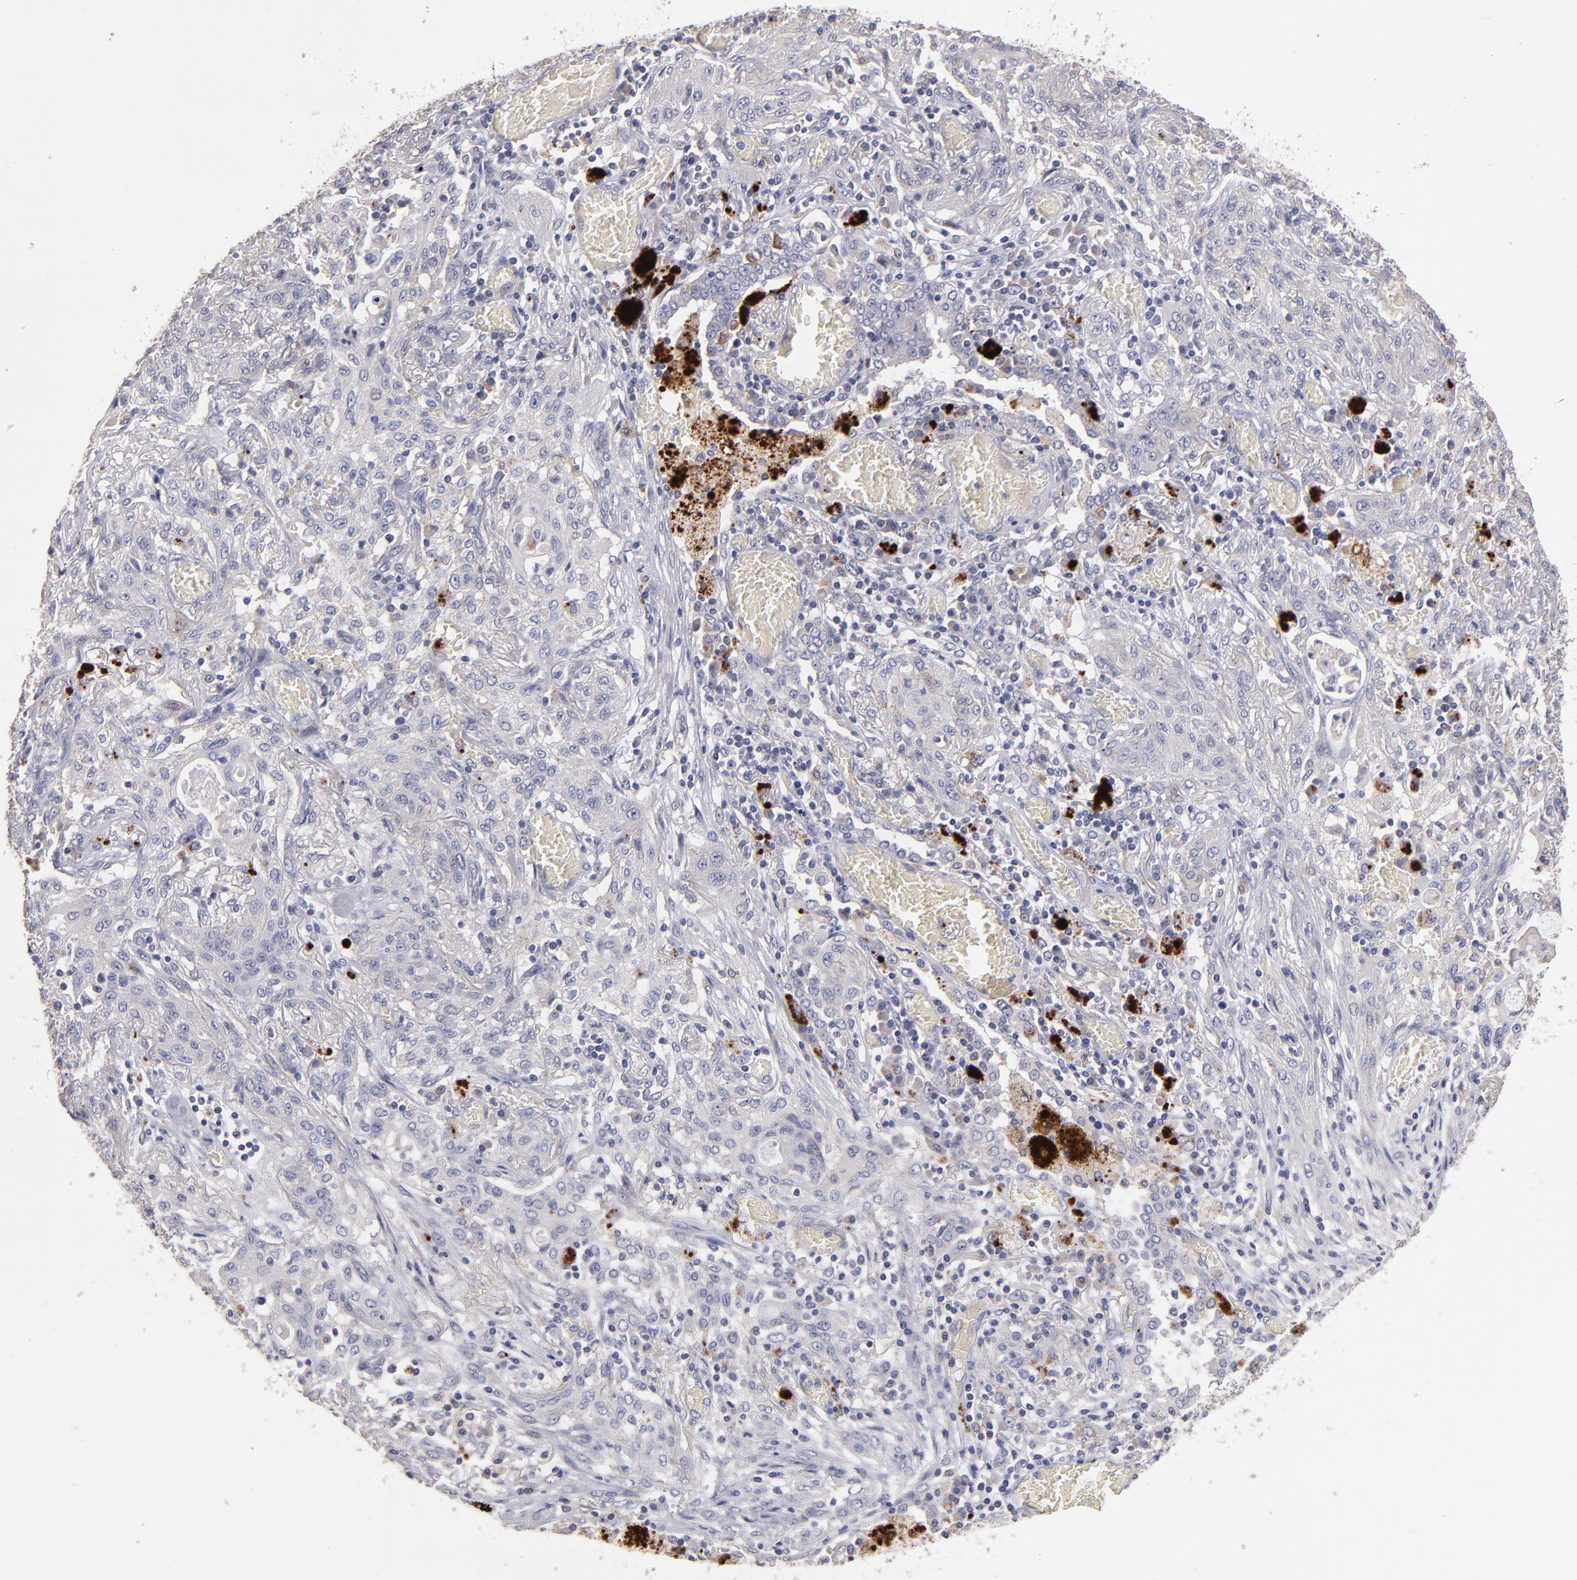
{"staining": {"intensity": "weak", "quantity": "<25%", "location": "cytoplasmic/membranous"}, "tissue": "lung cancer", "cell_type": "Tumor cells", "image_type": "cancer", "snomed": [{"axis": "morphology", "description": "Squamous cell carcinoma, NOS"}, {"axis": "topography", "description": "Lung"}], "caption": "There is no significant positivity in tumor cells of lung cancer.", "gene": "MAGEE1", "patient": {"sex": "female", "age": 47}}